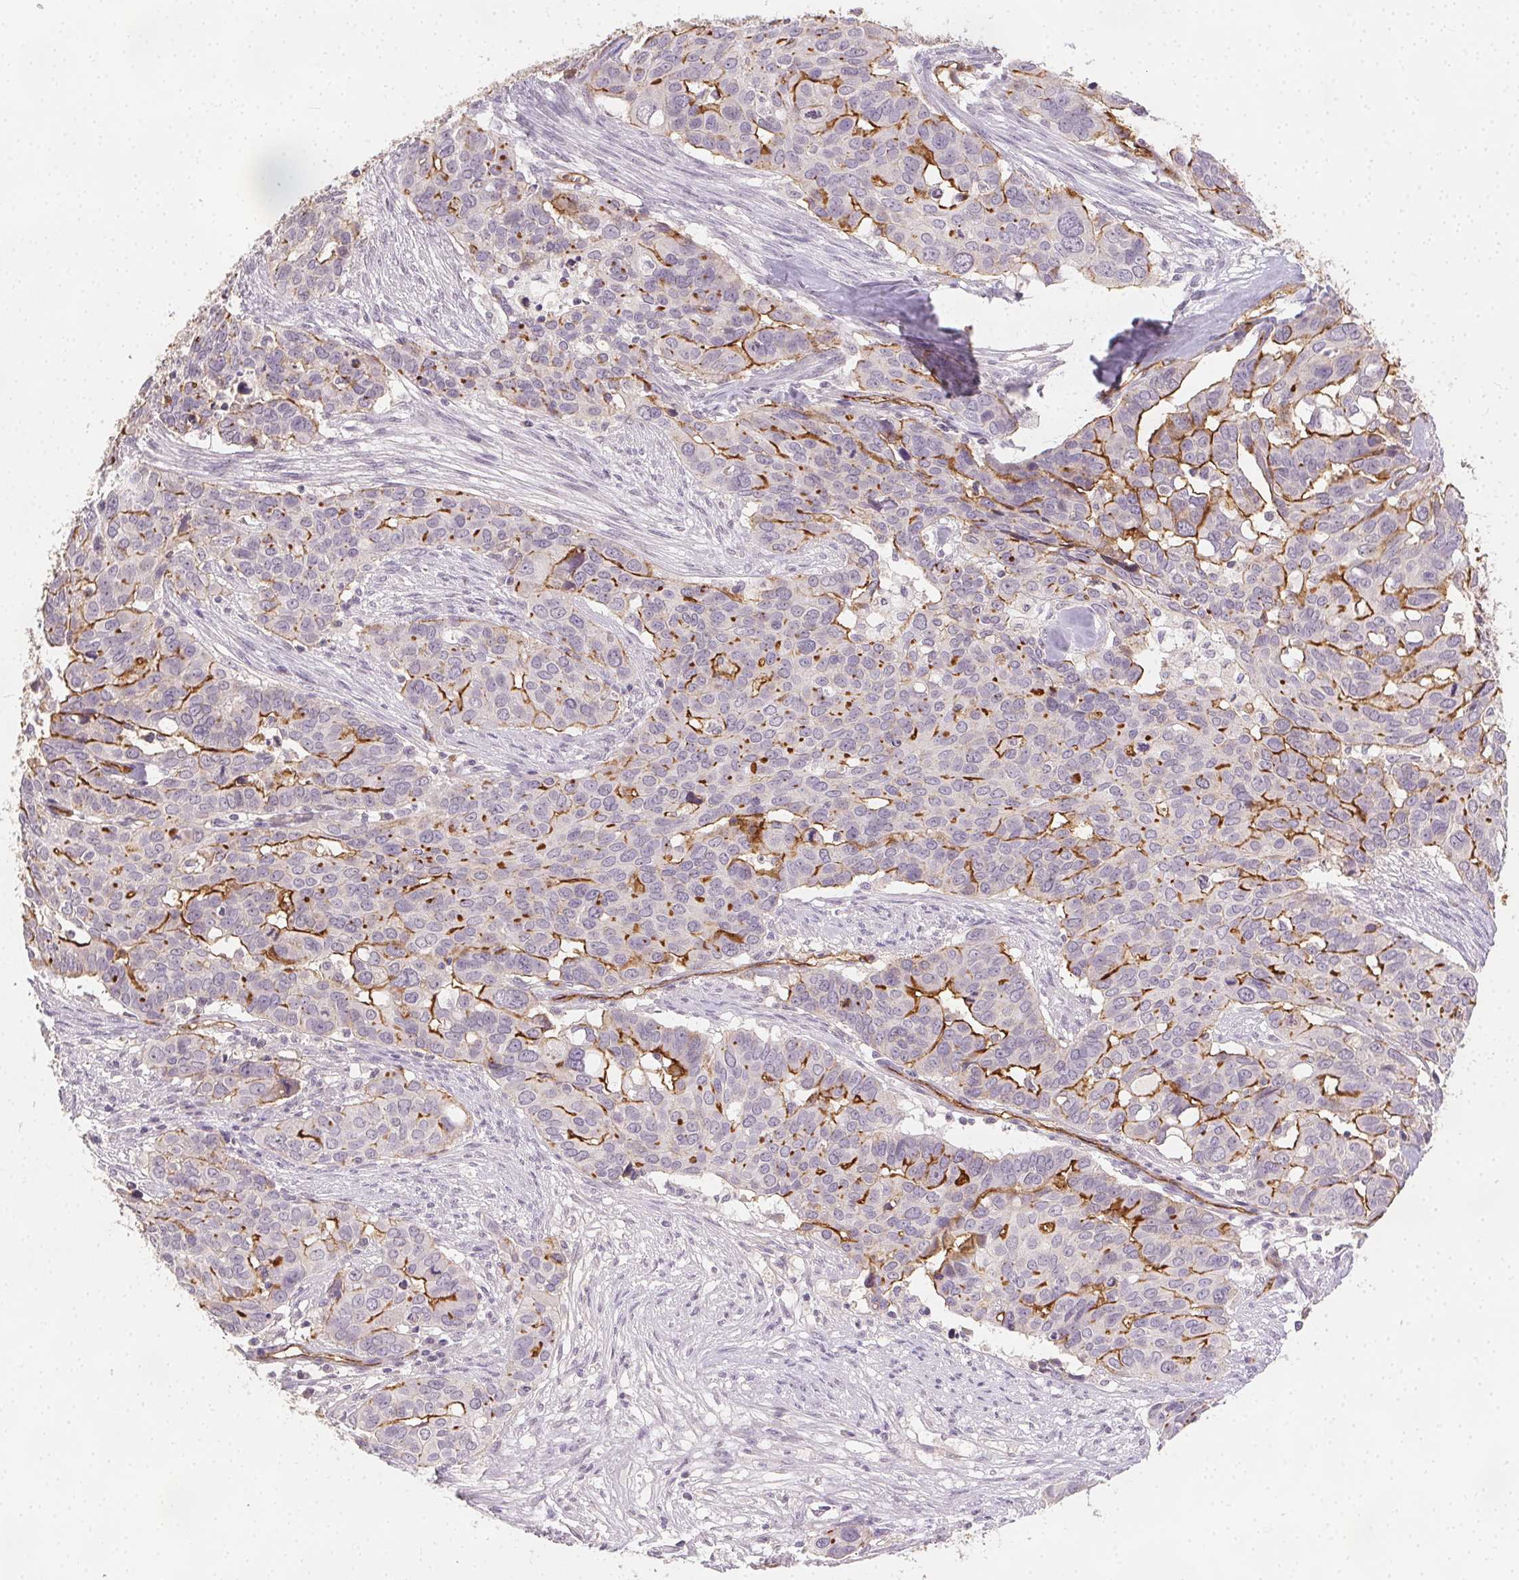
{"staining": {"intensity": "strong", "quantity": "25%-75%", "location": "cytoplasmic/membranous"}, "tissue": "ovarian cancer", "cell_type": "Tumor cells", "image_type": "cancer", "snomed": [{"axis": "morphology", "description": "Carcinoma, endometroid"}, {"axis": "topography", "description": "Ovary"}], "caption": "Ovarian cancer stained for a protein displays strong cytoplasmic/membranous positivity in tumor cells. Nuclei are stained in blue.", "gene": "PODXL", "patient": {"sex": "female", "age": 78}}